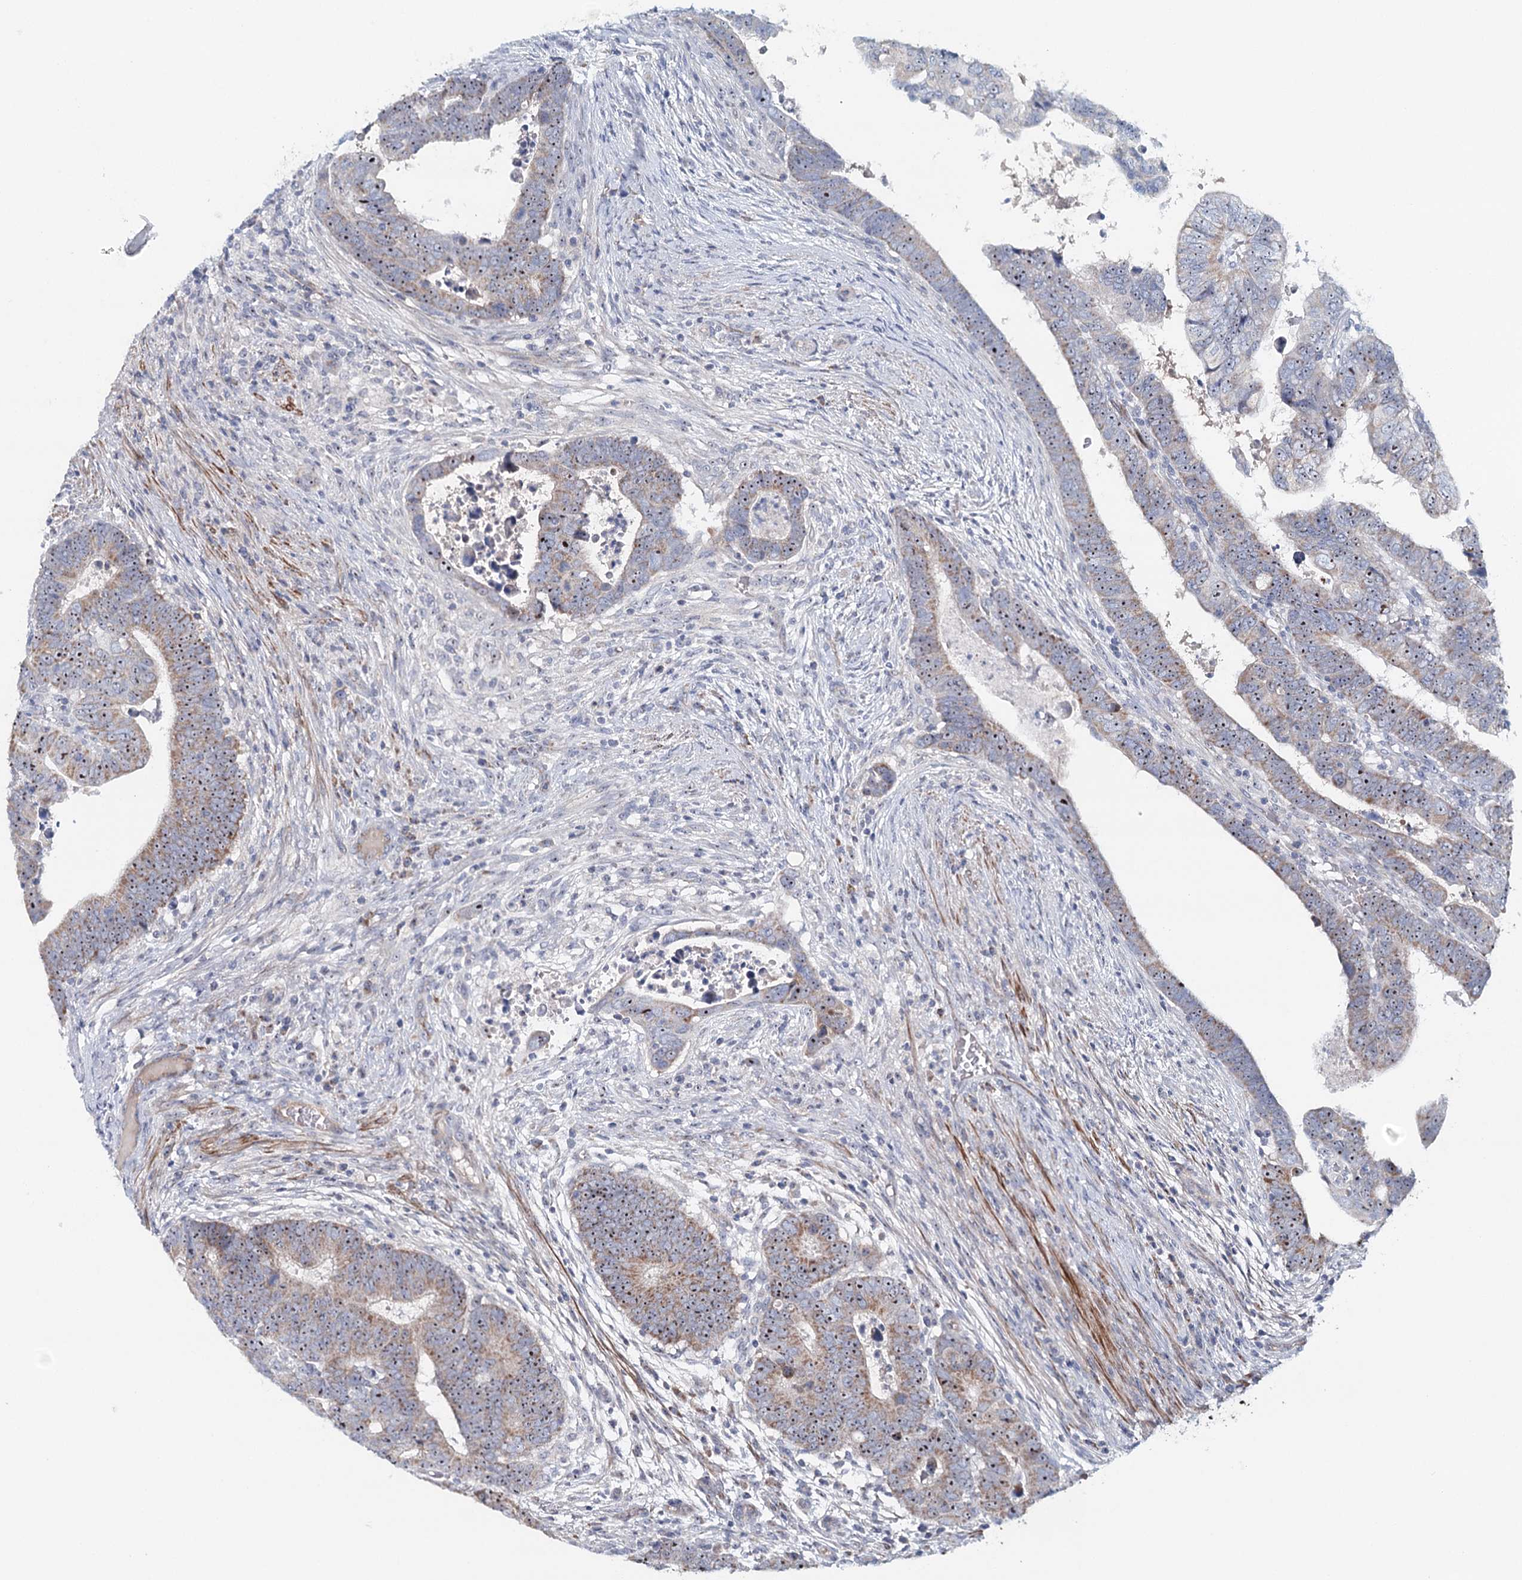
{"staining": {"intensity": "moderate", "quantity": "25%-75%", "location": "cytoplasmic/membranous,nuclear"}, "tissue": "colorectal cancer", "cell_type": "Tumor cells", "image_type": "cancer", "snomed": [{"axis": "morphology", "description": "Normal tissue, NOS"}, {"axis": "morphology", "description": "Adenocarcinoma, NOS"}, {"axis": "topography", "description": "Rectum"}], "caption": "IHC staining of colorectal cancer, which shows medium levels of moderate cytoplasmic/membranous and nuclear positivity in approximately 25%-75% of tumor cells indicating moderate cytoplasmic/membranous and nuclear protein staining. The staining was performed using DAB (brown) for protein detection and nuclei were counterstained in hematoxylin (blue).", "gene": "RBM43", "patient": {"sex": "female", "age": 65}}